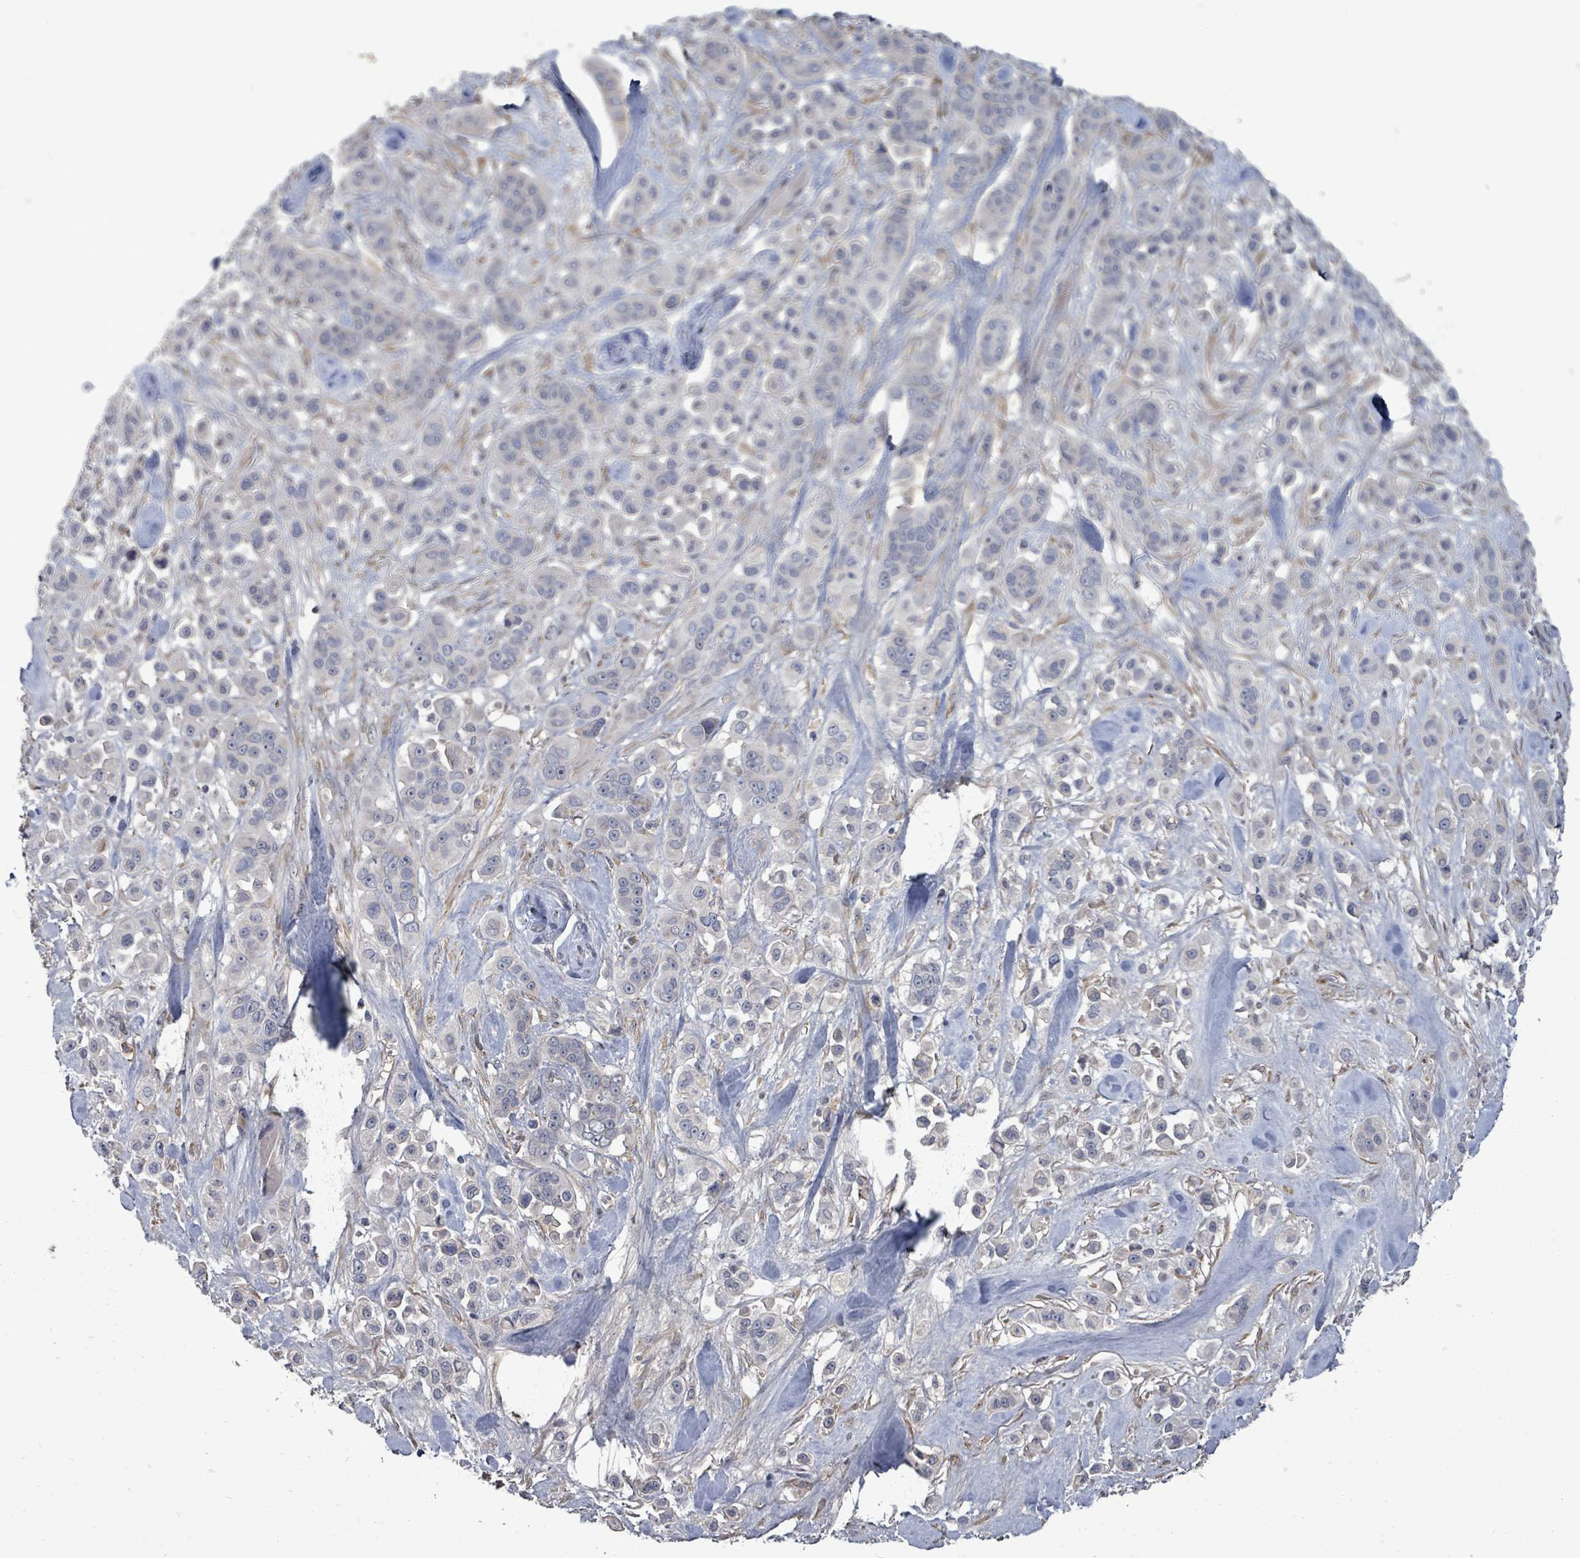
{"staining": {"intensity": "negative", "quantity": "none", "location": "none"}, "tissue": "skin cancer", "cell_type": "Tumor cells", "image_type": "cancer", "snomed": [{"axis": "morphology", "description": "Squamous cell carcinoma, NOS"}, {"axis": "topography", "description": "Skin"}], "caption": "DAB immunohistochemical staining of skin cancer reveals no significant positivity in tumor cells.", "gene": "POMGNT2", "patient": {"sex": "male", "age": 67}}